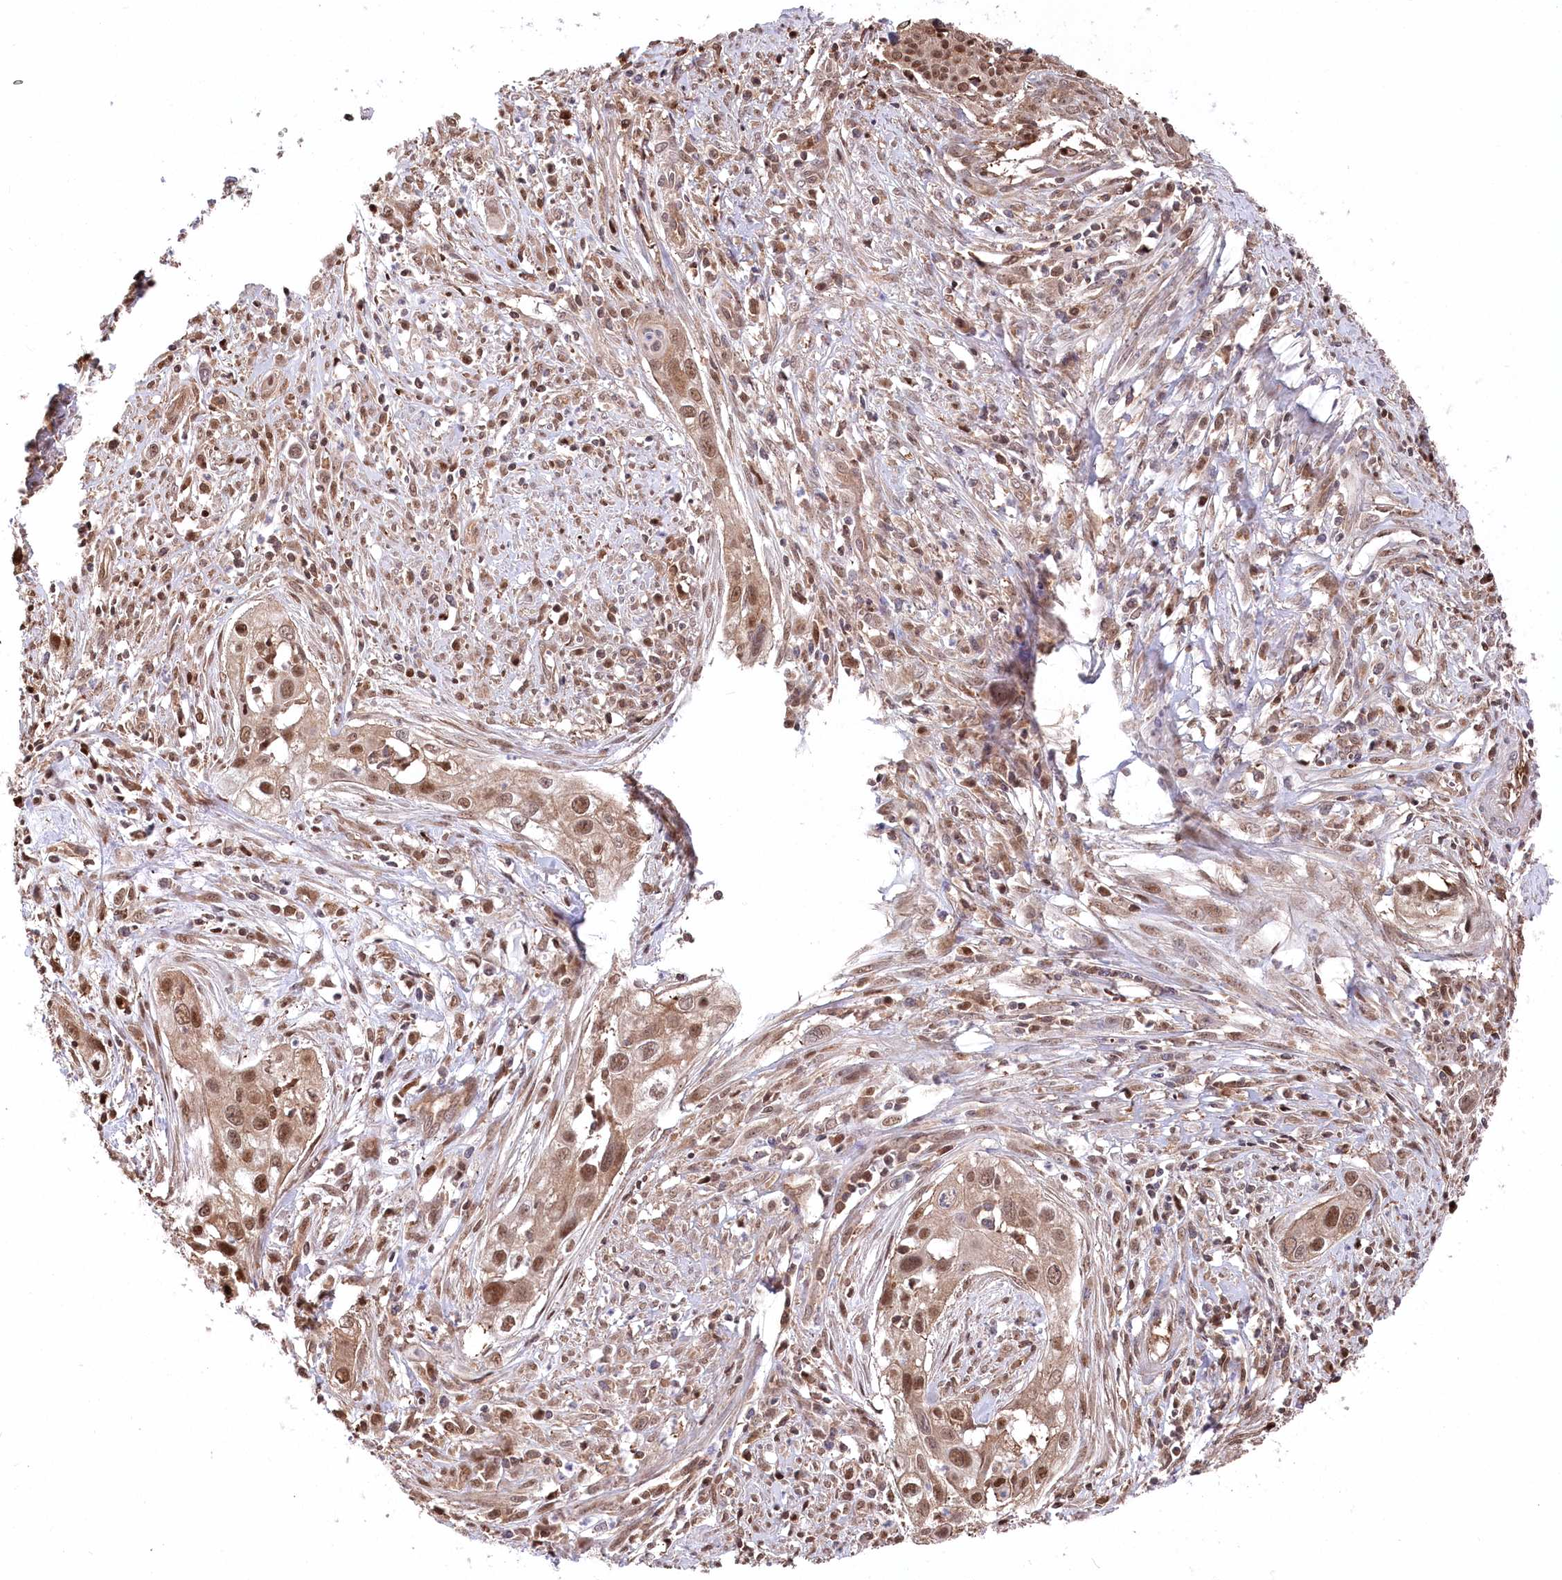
{"staining": {"intensity": "moderate", "quantity": ">75%", "location": "cytoplasmic/membranous,nuclear"}, "tissue": "cervical cancer", "cell_type": "Tumor cells", "image_type": "cancer", "snomed": [{"axis": "morphology", "description": "Squamous cell carcinoma, NOS"}, {"axis": "topography", "description": "Cervix"}], "caption": "Human cervical cancer (squamous cell carcinoma) stained for a protein (brown) demonstrates moderate cytoplasmic/membranous and nuclear positive positivity in approximately >75% of tumor cells.", "gene": "PSMA1", "patient": {"sex": "female", "age": 34}}